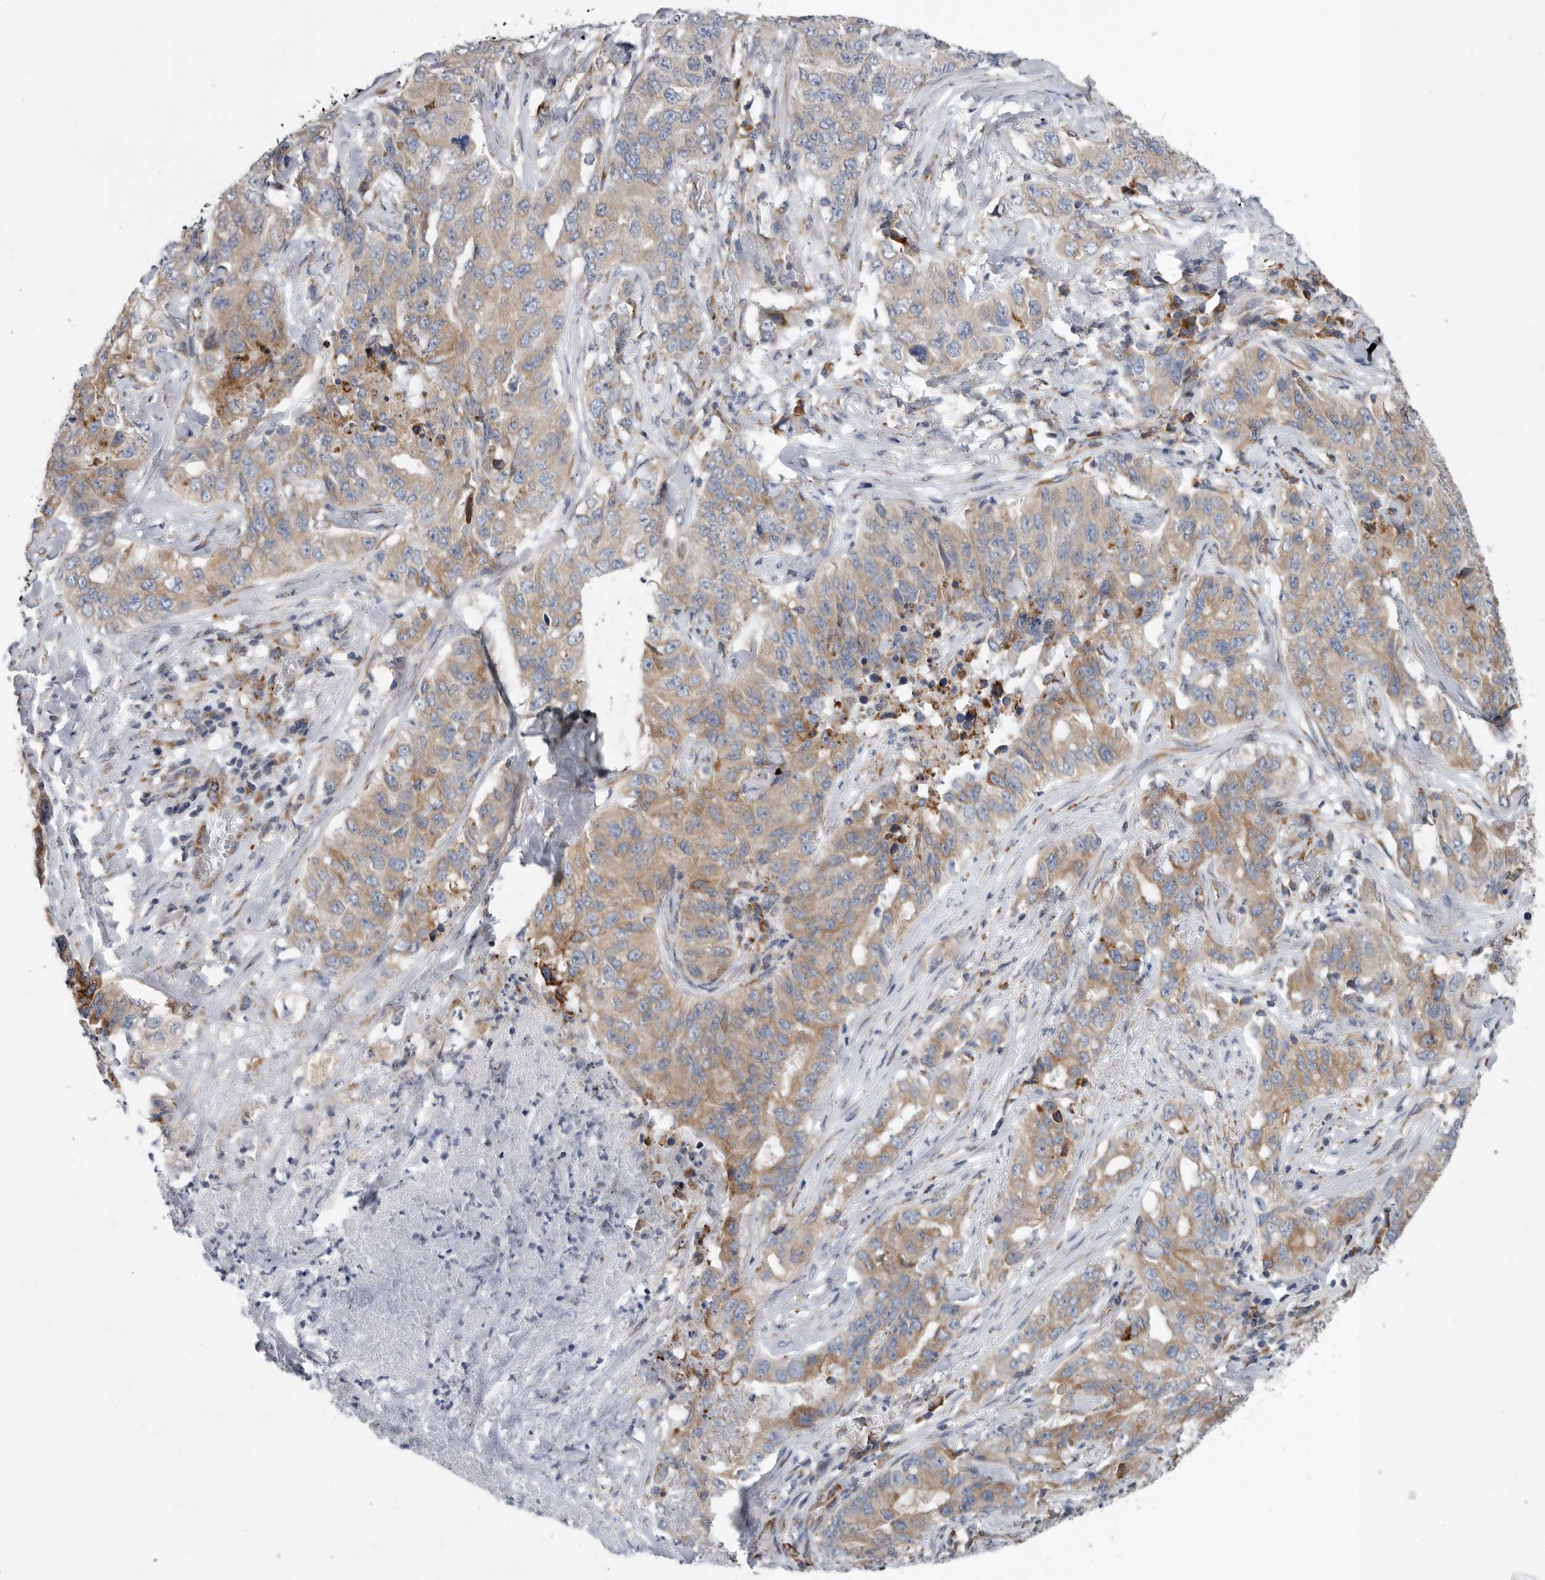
{"staining": {"intensity": "moderate", "quantity": "25%-75%", "location": "cytoplasmic/membranous"}, "tissue": "lung cancer", "cell_type": "Tumor cells", "image_type": "cancer", "snomed": [{"axis": "morphology", "description": "Adenocarcinoma, NOS"}, {"axis": "topography", "description": "Lung"}], "caption": "Adenocarcinoma (lung) stained with a brown dye displays moderate cytoplasmic/membranous positive staining in approximately 25%-75% of tumor cells.", "gene": "GANAB", "patient": {"sex": "female", "age": 51}}